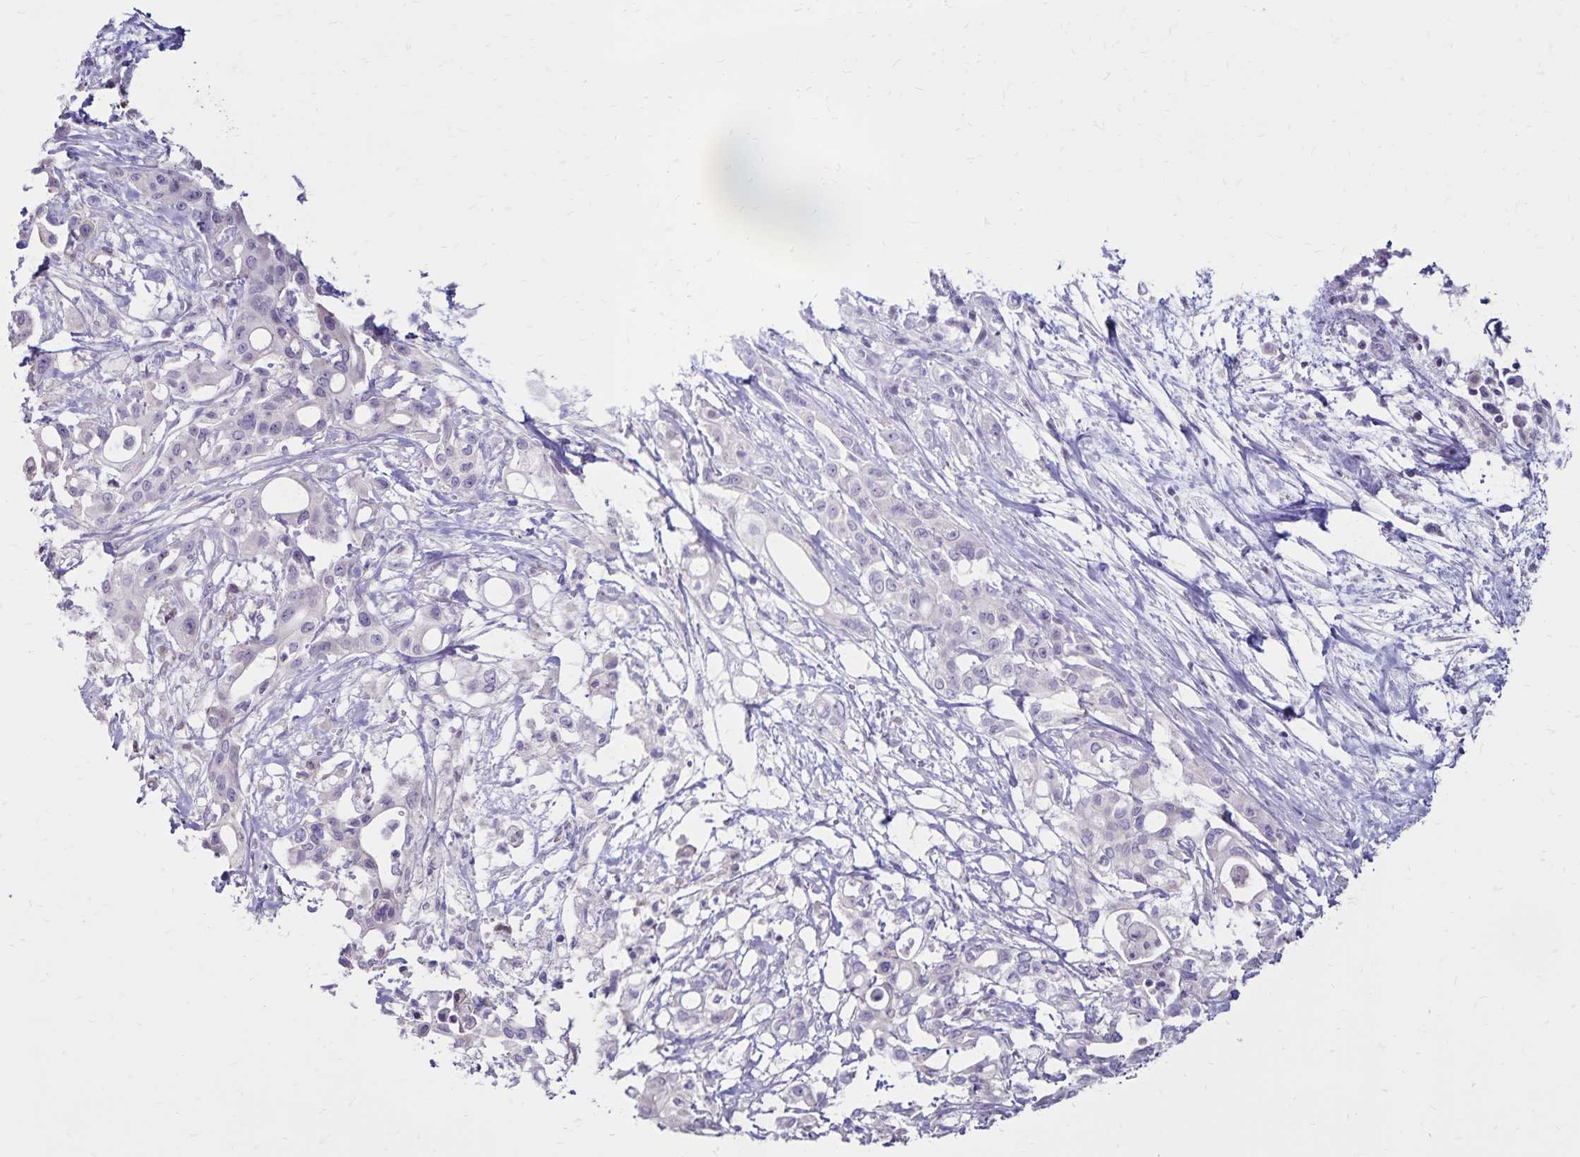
{"staining": {"intensity": "negative", "quantity": "none", "location": "none"}, "tissue": "pancreatic cancer", "cell_type": "Tumor cells", "image_type": "cancer", "snomed": [{"axis": "morphology", "description": "Adenocarcinoma, NOS"}, {"axis": "topography", "description": "Pancreas"}], "caption": "Tumor cells are negative for protein expression in human pancreatic cancer.", "gene": "SH3GL3", "patient": {"sex": "female", "age": 68}}